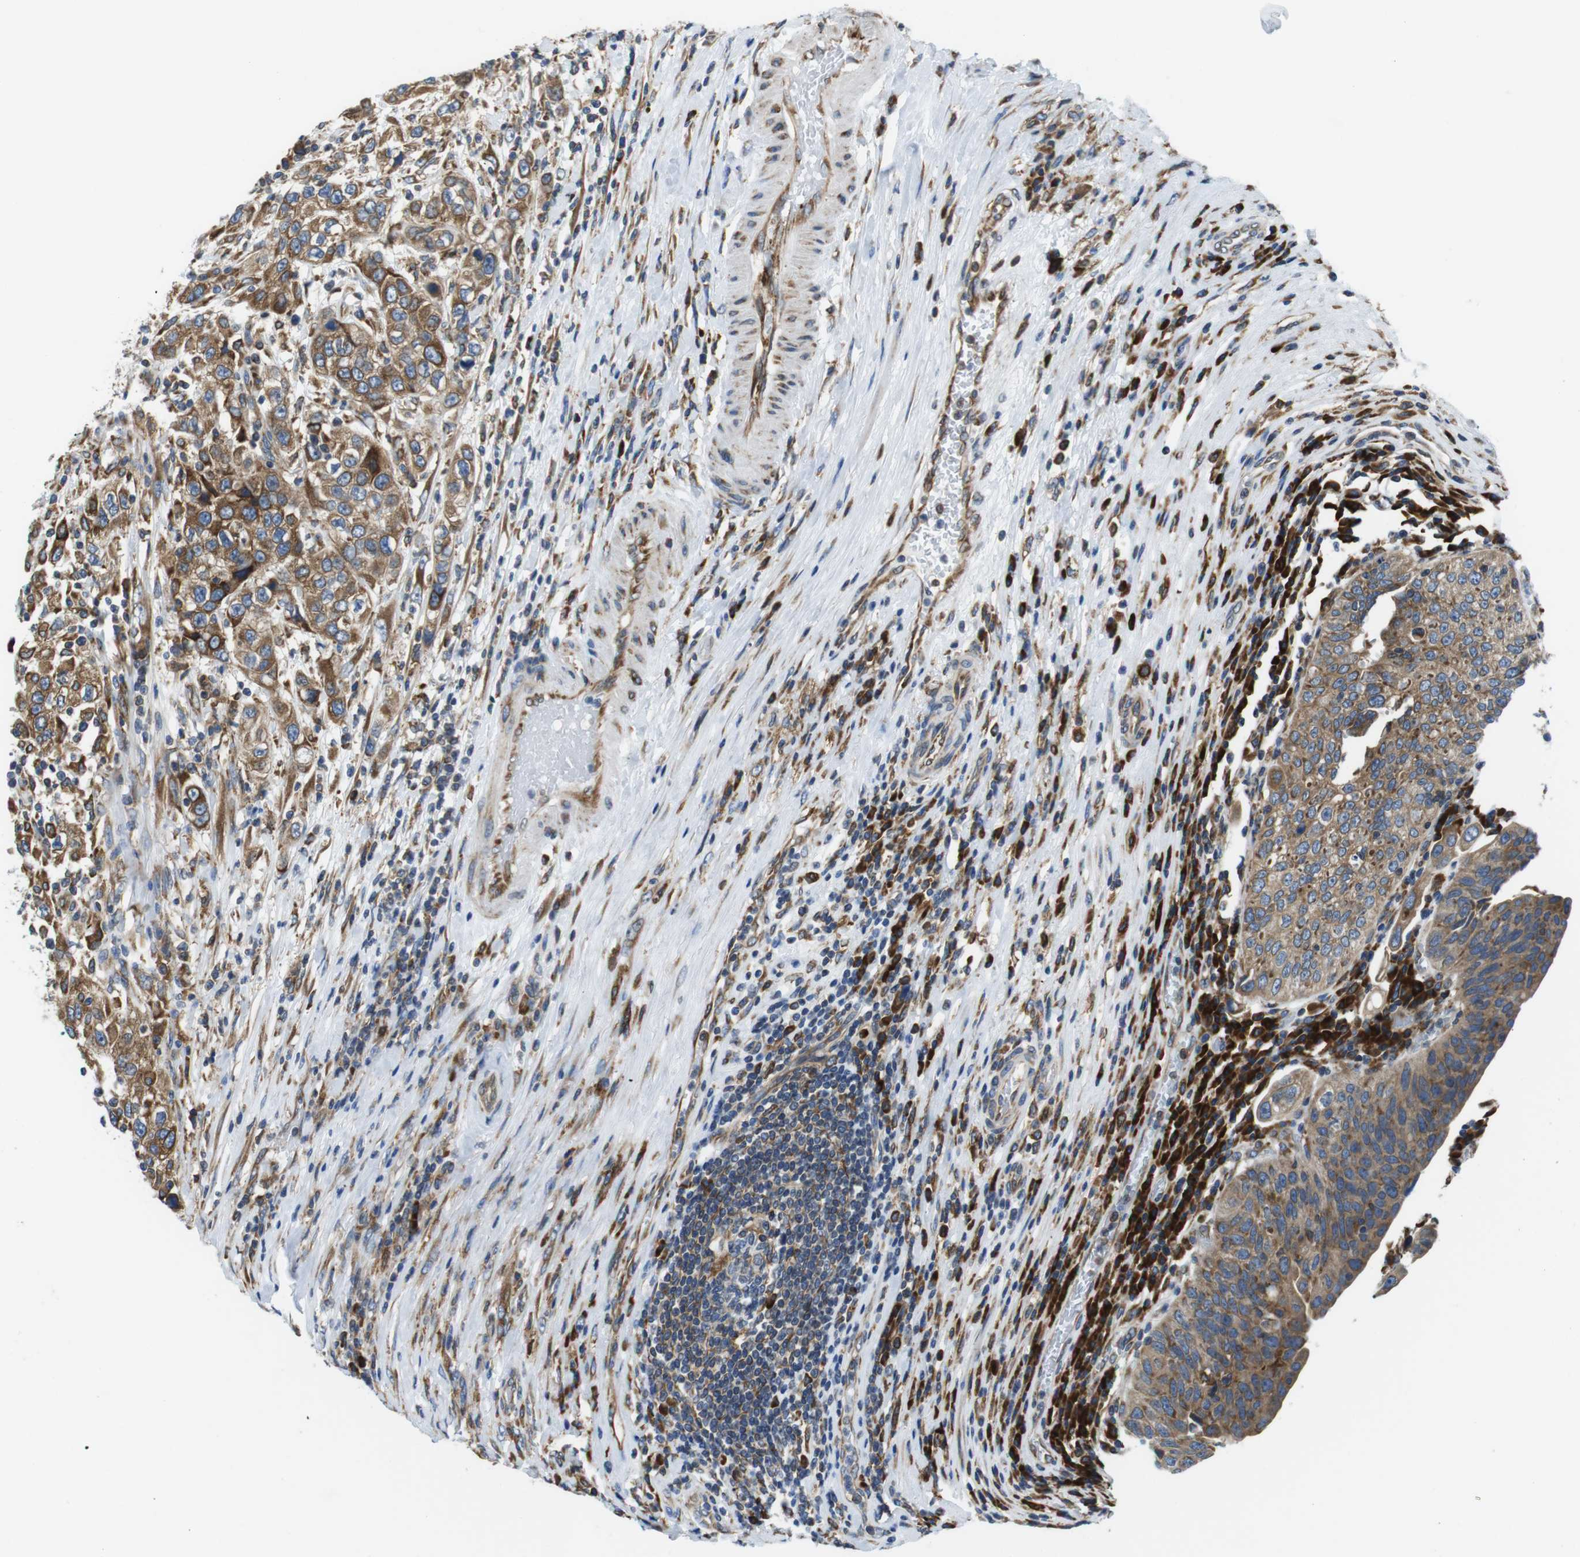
{"staining": {"intensity": "moderate", "quantity": ">75%", "location": "cytoplasmic/membranous"}, "tissue": "urothelial cancer", "cell_type": "Tumor cells", "image_type": "cancer", "snomed": [{"axis": "morphology", "description": "Urothelial carcinoma, High grade"}, {"axis": "topography", "description": "Urinary bladder"}], "caption": "Tumor cells exhibit medium levels of moderate cytoplasmic/membranous staining in approximately >75% of cells in human urothelial cancer.", "gene": "UGGT1", "patient": {"sex": "female", "age": 80}}